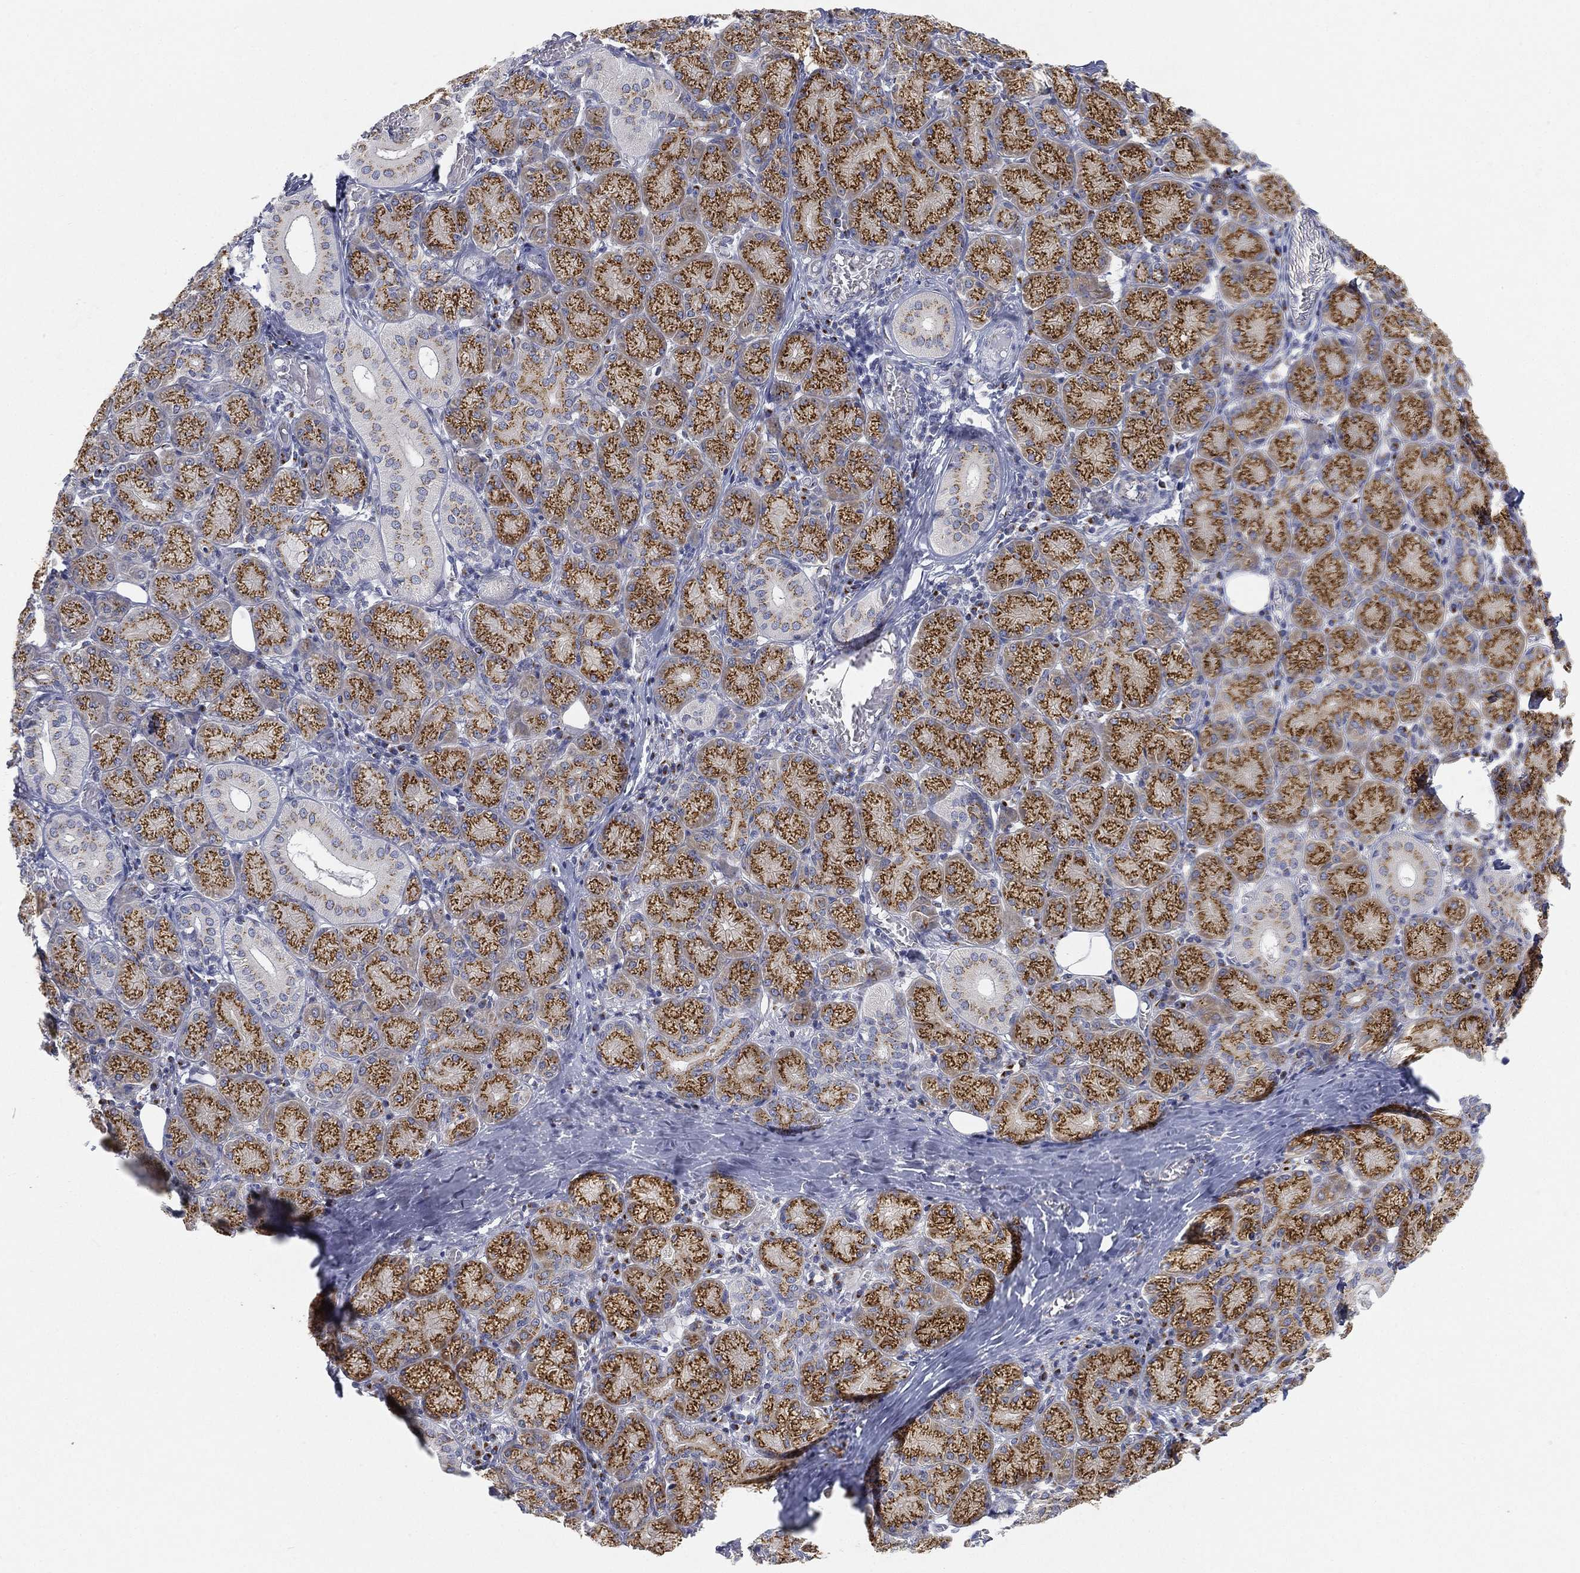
{"staining": {"intensity": "strong", "quantity": ">75%", "location": "cytoplasmic/membranous"}, "tissue": "salivary gland", "cell_type": "Glandular cells", "image_type": "normal", "snomed": [{"axis": "morphology", "description": "Normal tissue, NOS"}, {"axis": "topography", "description": "Salivary gland"}, {"axis": "topography", "description": "Peripheral nerve tissue"}], "caption": "The immunohistochemical stain highlights strong cytoplasmic/membranous staining in glandular cells of normal salivary gland. The staining was performed using DAB to visualize the protein expression in brown, while the nuclei were stained in blue with hematoxylin (Magnification: 20x).", "gene": "TICAM1", "patient": {"sex": "female", "age": 24}}